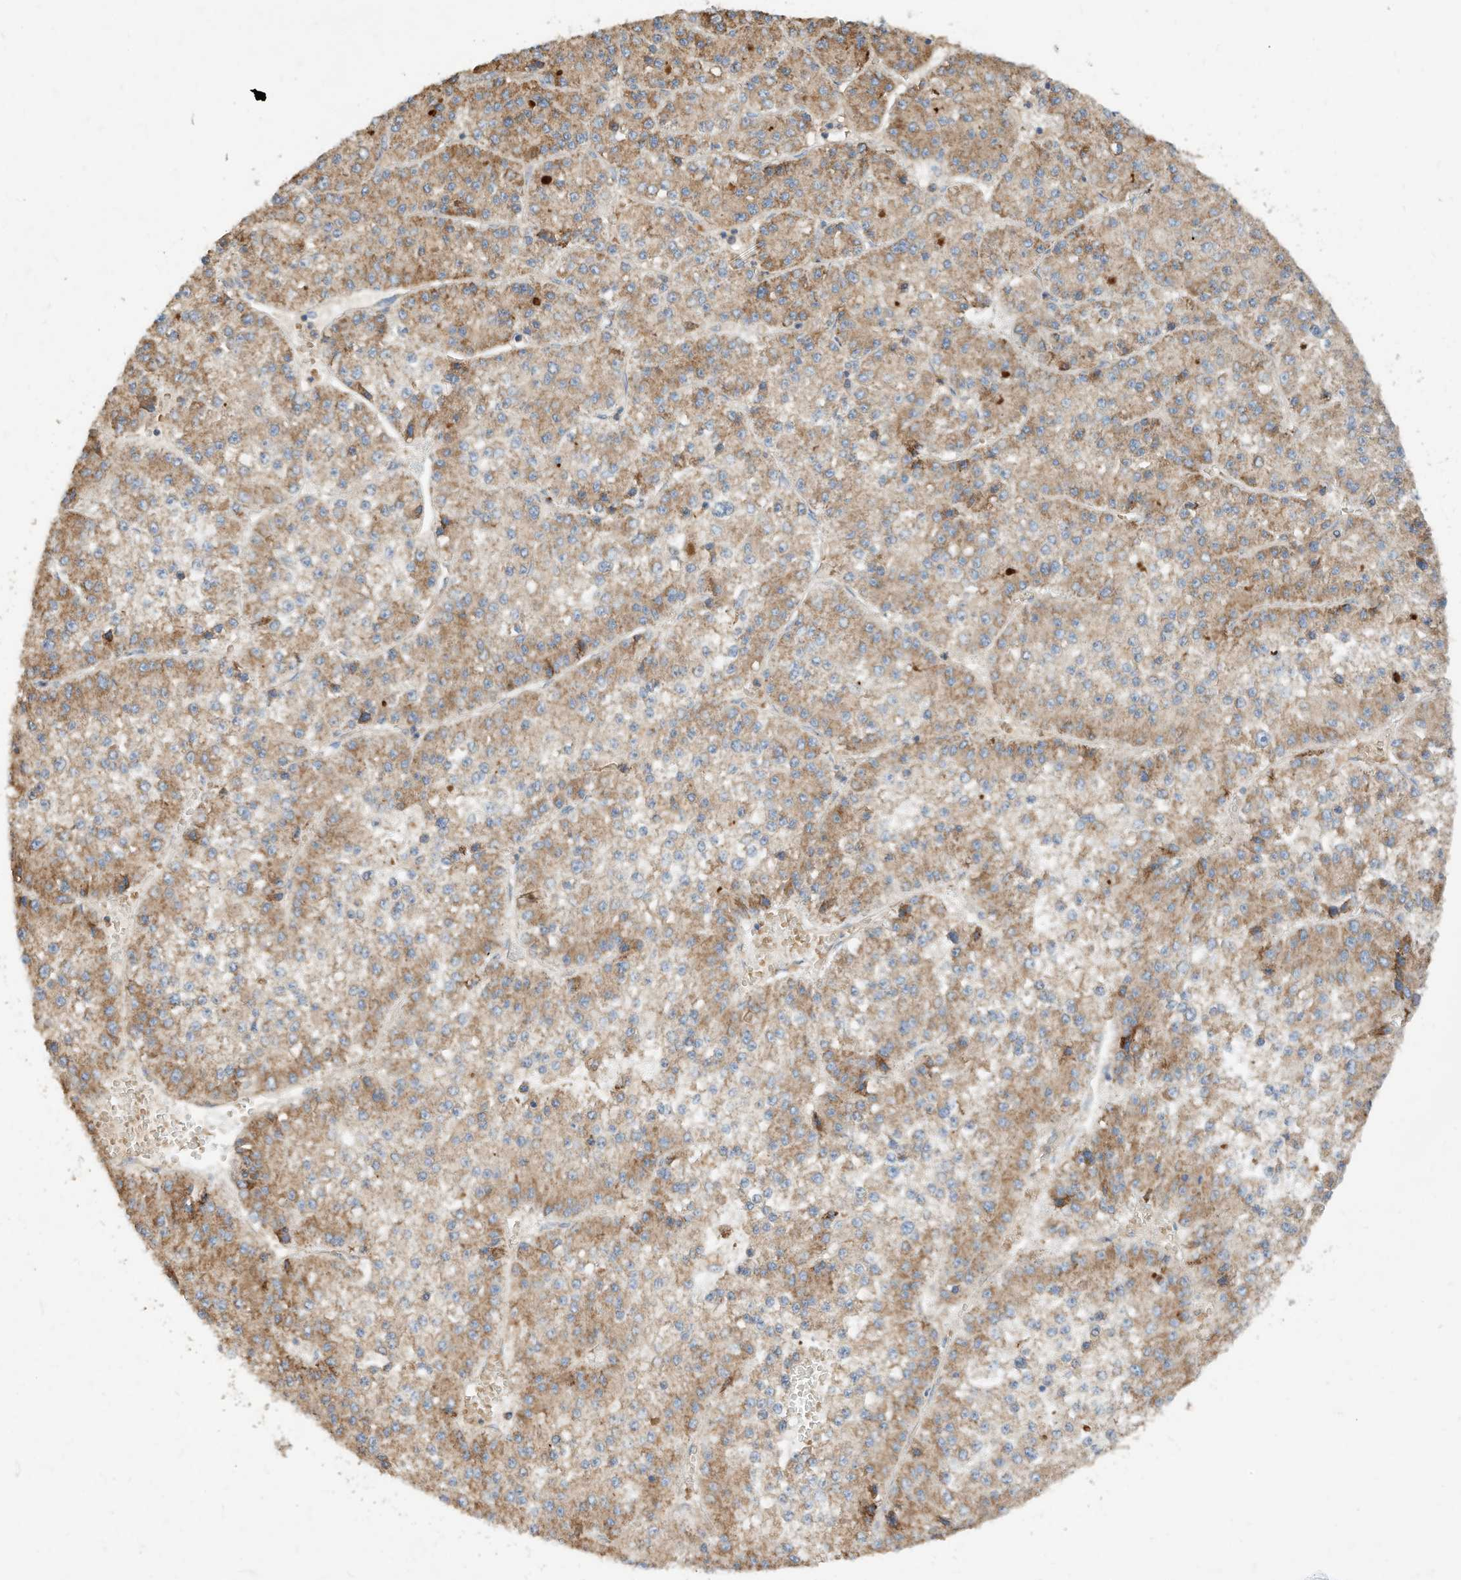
{"staining": {"intensity": "moderate", "quantity": ">75%", "location": "cytoplasmic/membranous"}, "tissue": "liver cancer", "cell_type": "Tumor cells", "image_type": "cancer", "snomed": [{"axis": "morphology", "description": "Carcinoma, Hepatocellular, NOS"}, {"axis": "topography", "description": "Liver"}], "caption": "Tumor cells display medium levels of moderate cytoplasmic/membranous staining in approximately >75% of cells in hepatocellular carcinoma (liver).", "gene": "CPAMD8", "patient": {"sex": "female", "age": 73}}